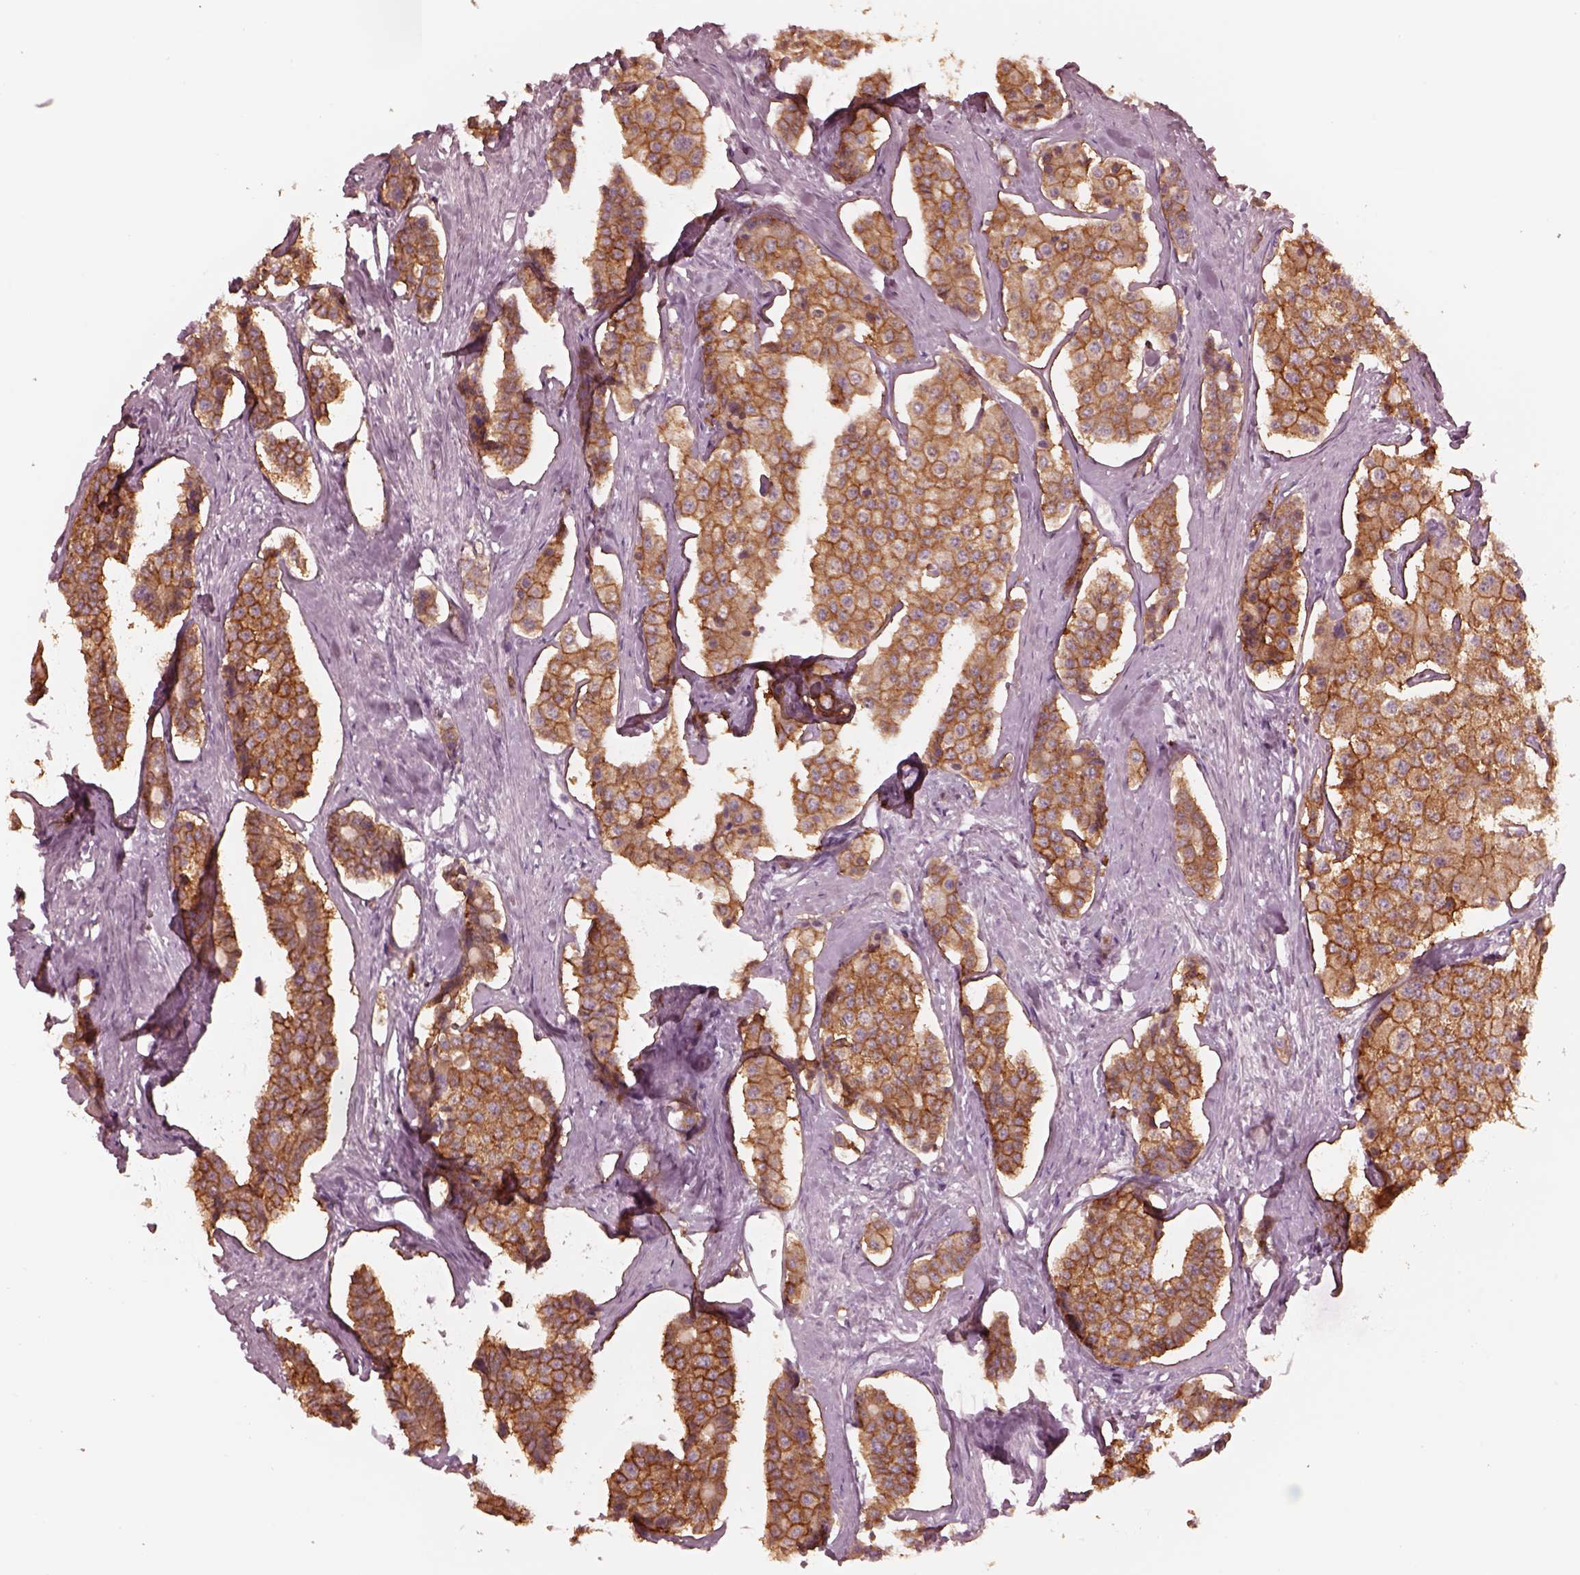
{"staining": {"intensity": "strong", "quantity": ">75%", "location": "cytoplasmic/membranous"}, "tissue": "carcinoid", "cell_type": "Tumor cells", "image_type": "cancer", "snomed": [{"axis": "morphology", "description": "Carcinoid, malignant, NOS"}, {"axis": "topography", "description": "Small intestine"}], "caption": "This is an image of immunohistochemistry staining of carcinoid, which shows strong staining in the cytoplasmic/membranous of tumor cells.", "gene": "GPRIN1", "patient": {"sex": "female", "age": 65}}